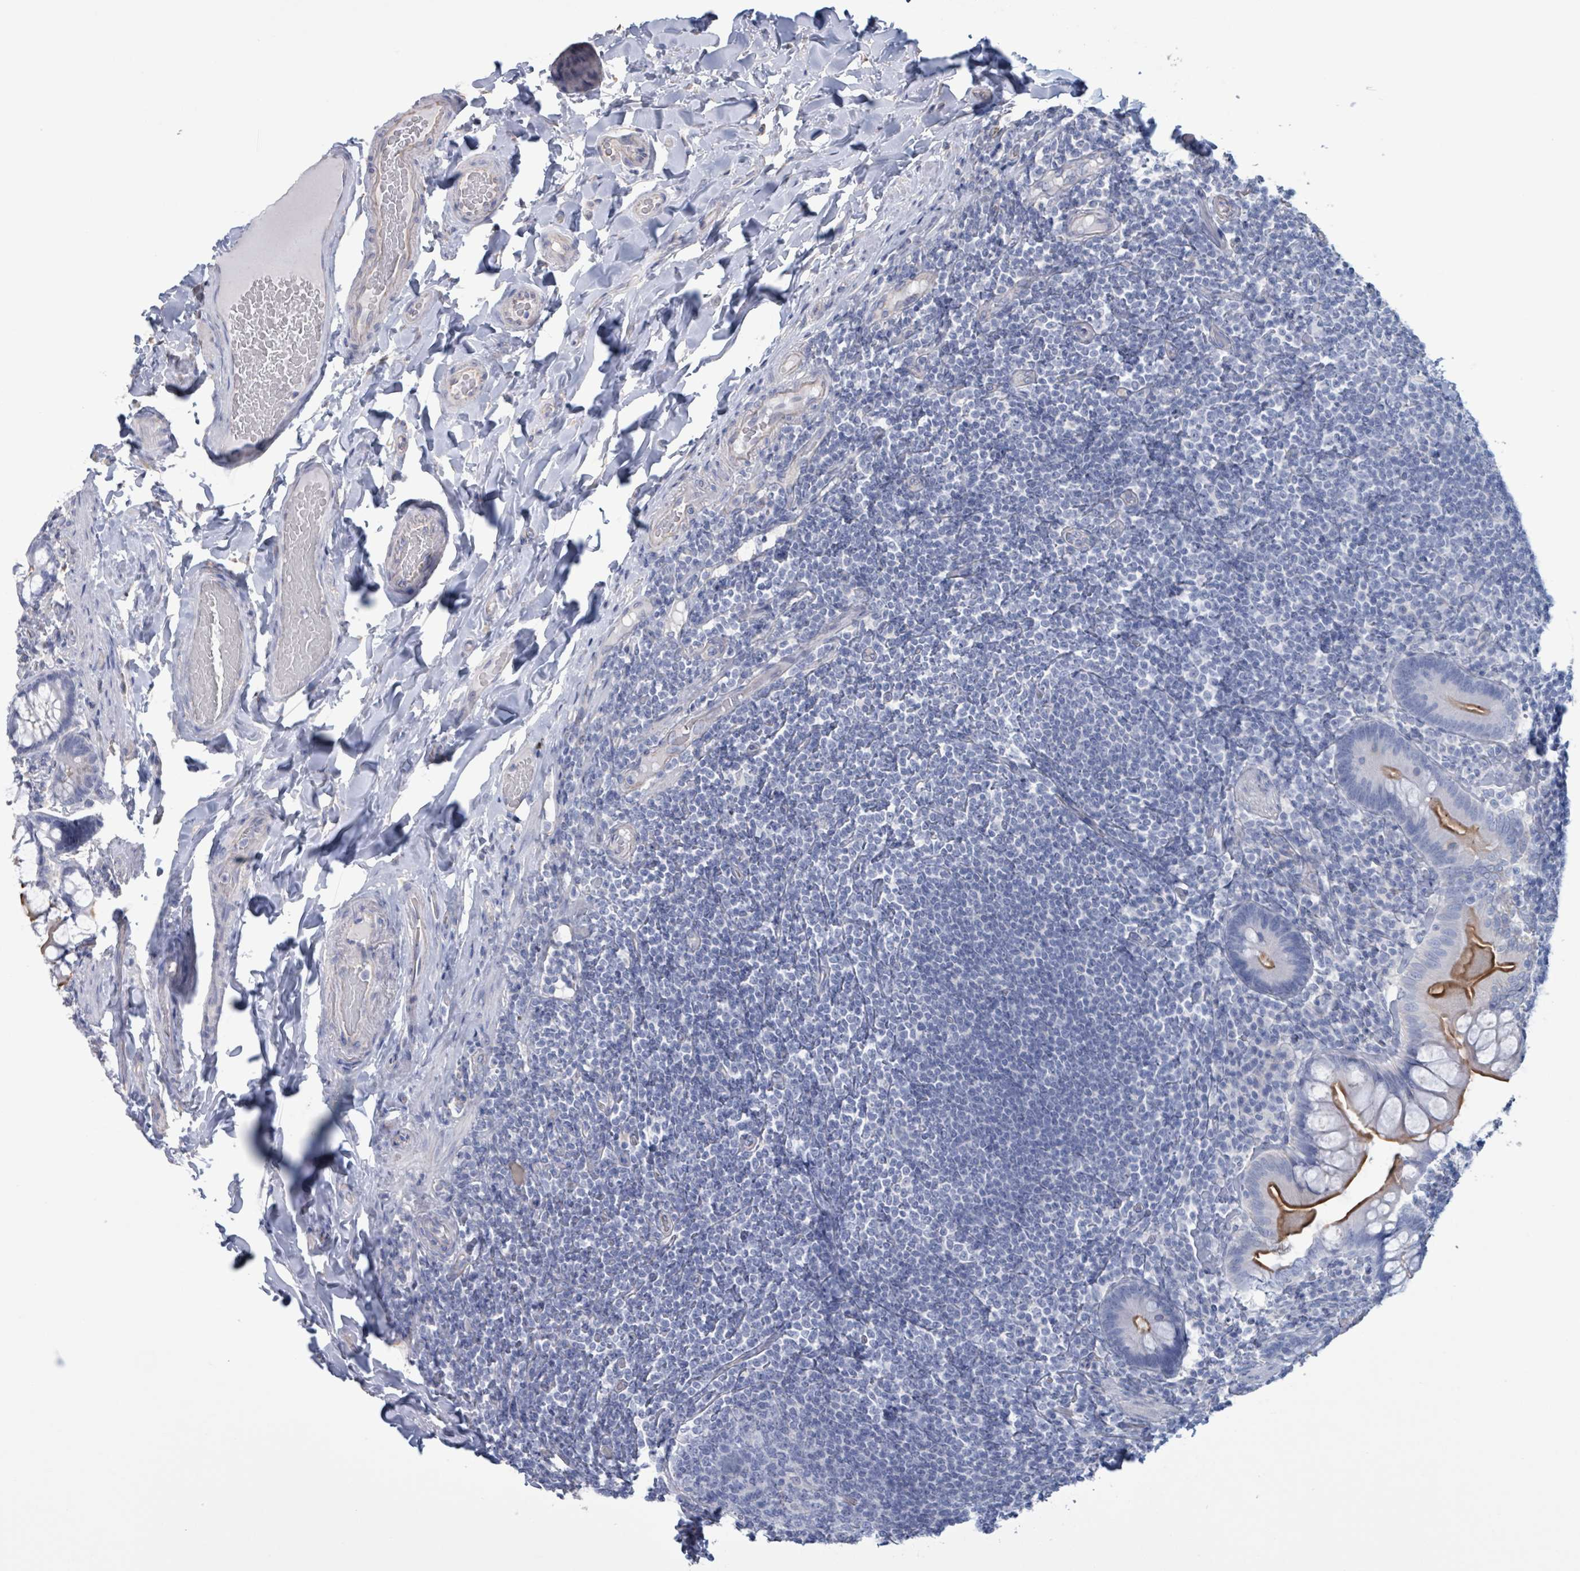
{"staining": {"intensity": "strong", "quantity": ">75%", "location": "cytoplasmic/membranous"}, "tissue": "small intestine", "cell_type": "Glandular cells", "image_type": "normal", "snomed": [{"axis": "morphology", "description": "Normal tissue, NOS"}, {"axis": "topography", "description": "Small intestine"}], "caption": "DAB (3,3'-diaminobenzidine) immunohistochemical staining of unremarkable small intestine displays strong cytoplasmic/membranous protein expression in approximately >75% of glandular cells. The staining was performed using DAB (3,3'-diaminobenzidine), with brown indicating positive protein expression. Nuclei are stained blue with hematoxylin.", "gene": "CT45A10", "patient": {"sex": "male", "age": 70}}